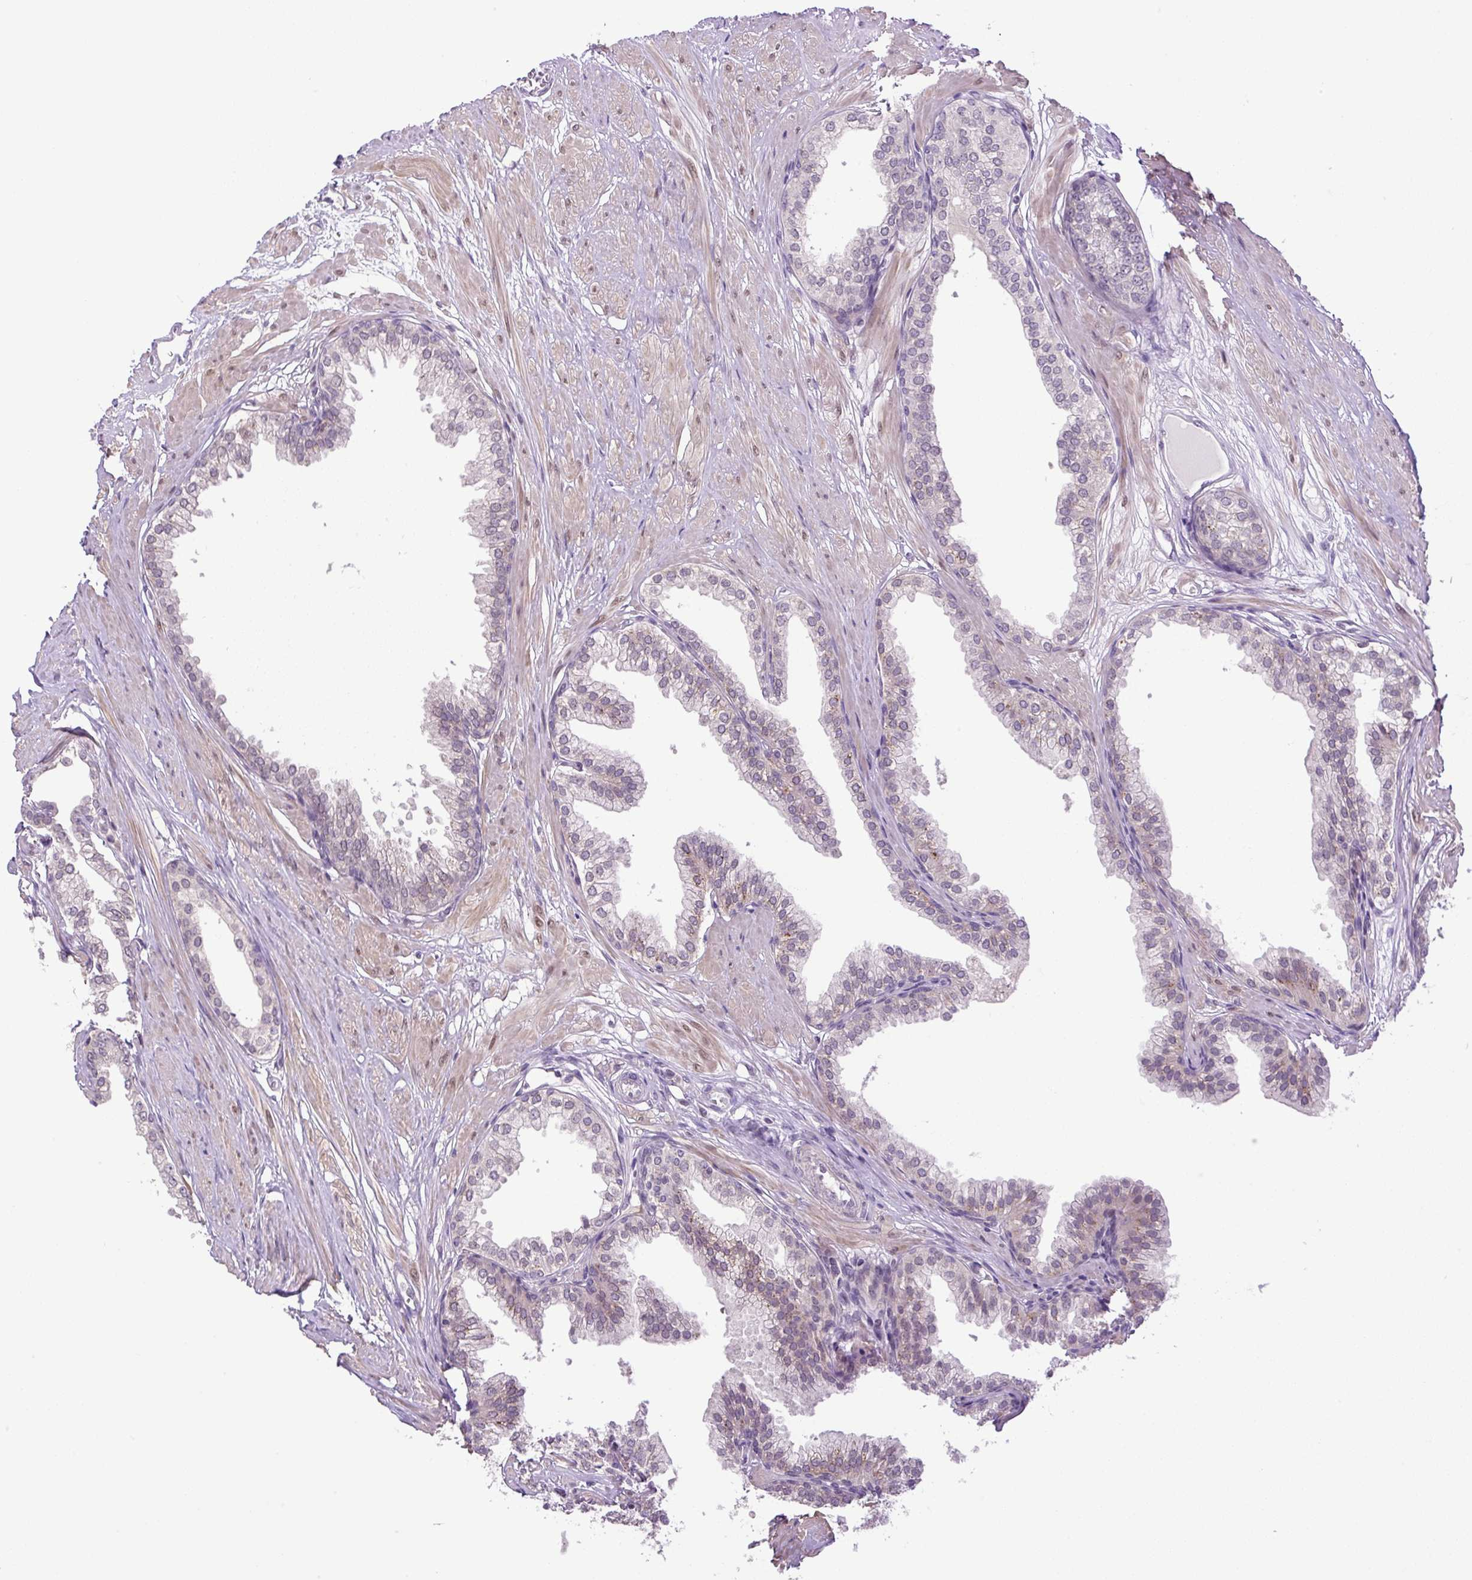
{"staining": {"intensity": "negative", "quantity": "none", "location": "none"}, "tissue": "prostate", "cell_type": "Glandular cells", "image_type": "normal", "snomed": [{"axis": "morphology", "description": "Normal tissue, NOS"}, {"axis": "topography", "description": "Prostate"}, {"axis": "topography", "description": "Peripheral nerve tissue"}], "caption": "The photomicrograph shows no staining of glandular cells in normal prostate.", "gene": "KPNA1", "patient": {"sex": "male", "age": 55}}